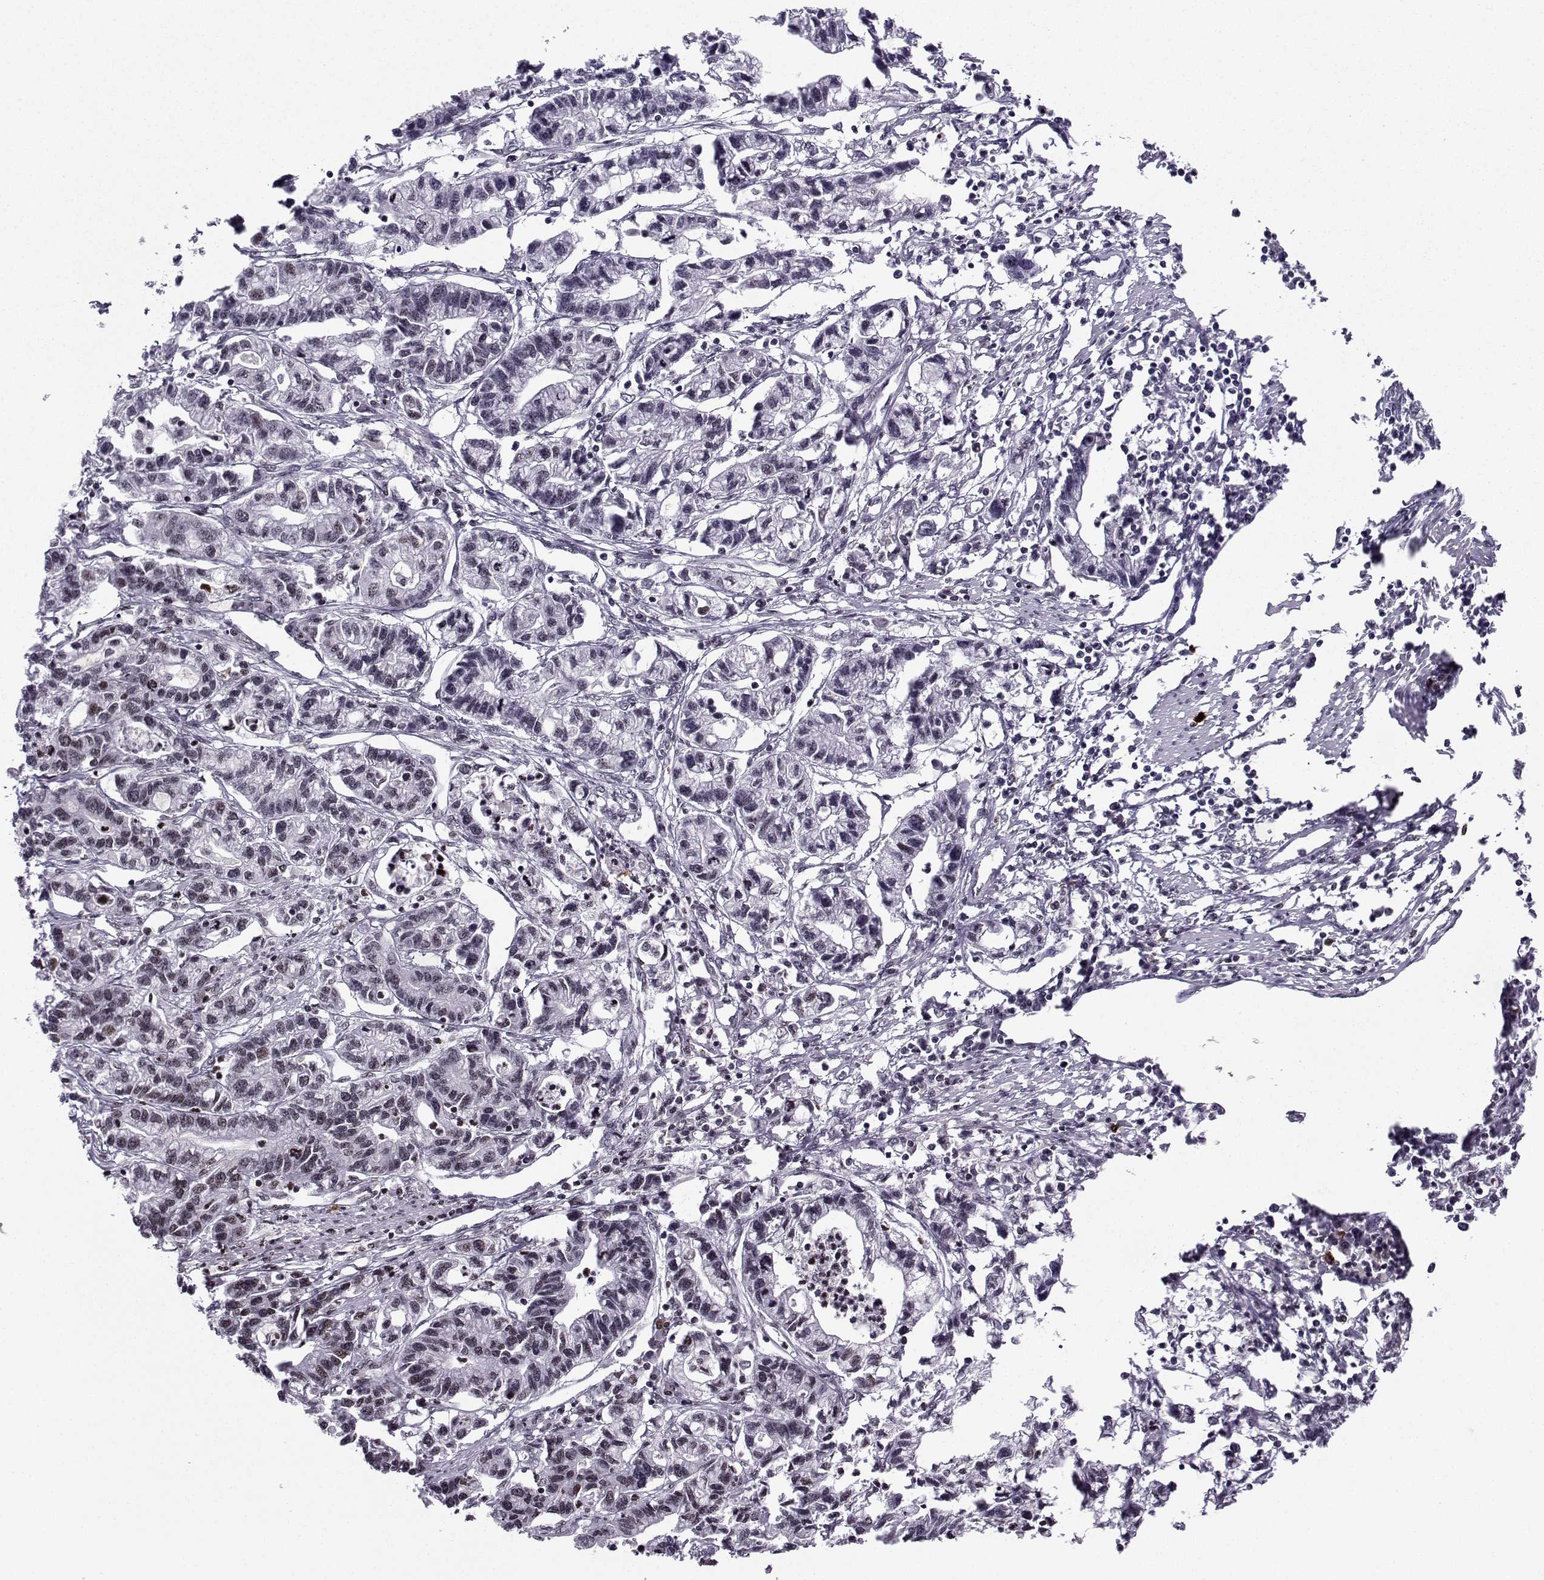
{"staining": {"intensity": "moderate", "quantity": "<25%", "location": "nuclear"}, "tissue": "stomach cancer", "cell_type": "Tumor cells", "image_type": "cancer", "snomed": [{"axis": "morphology", "description": "Adenocarcinoma, NOS"}, {"axis": "topography", "description": "Stomach"}], "caption": "Immunohistochemistry (DAB (3,3'-diaminobenzidine)) staining of human stomach adenocarcinoma demonstrates moderate nuclear protein positivity in approximately <25% of tumor cells.", "gene": "ZNF19", "patient": {"sex": "male", "age": 83}}